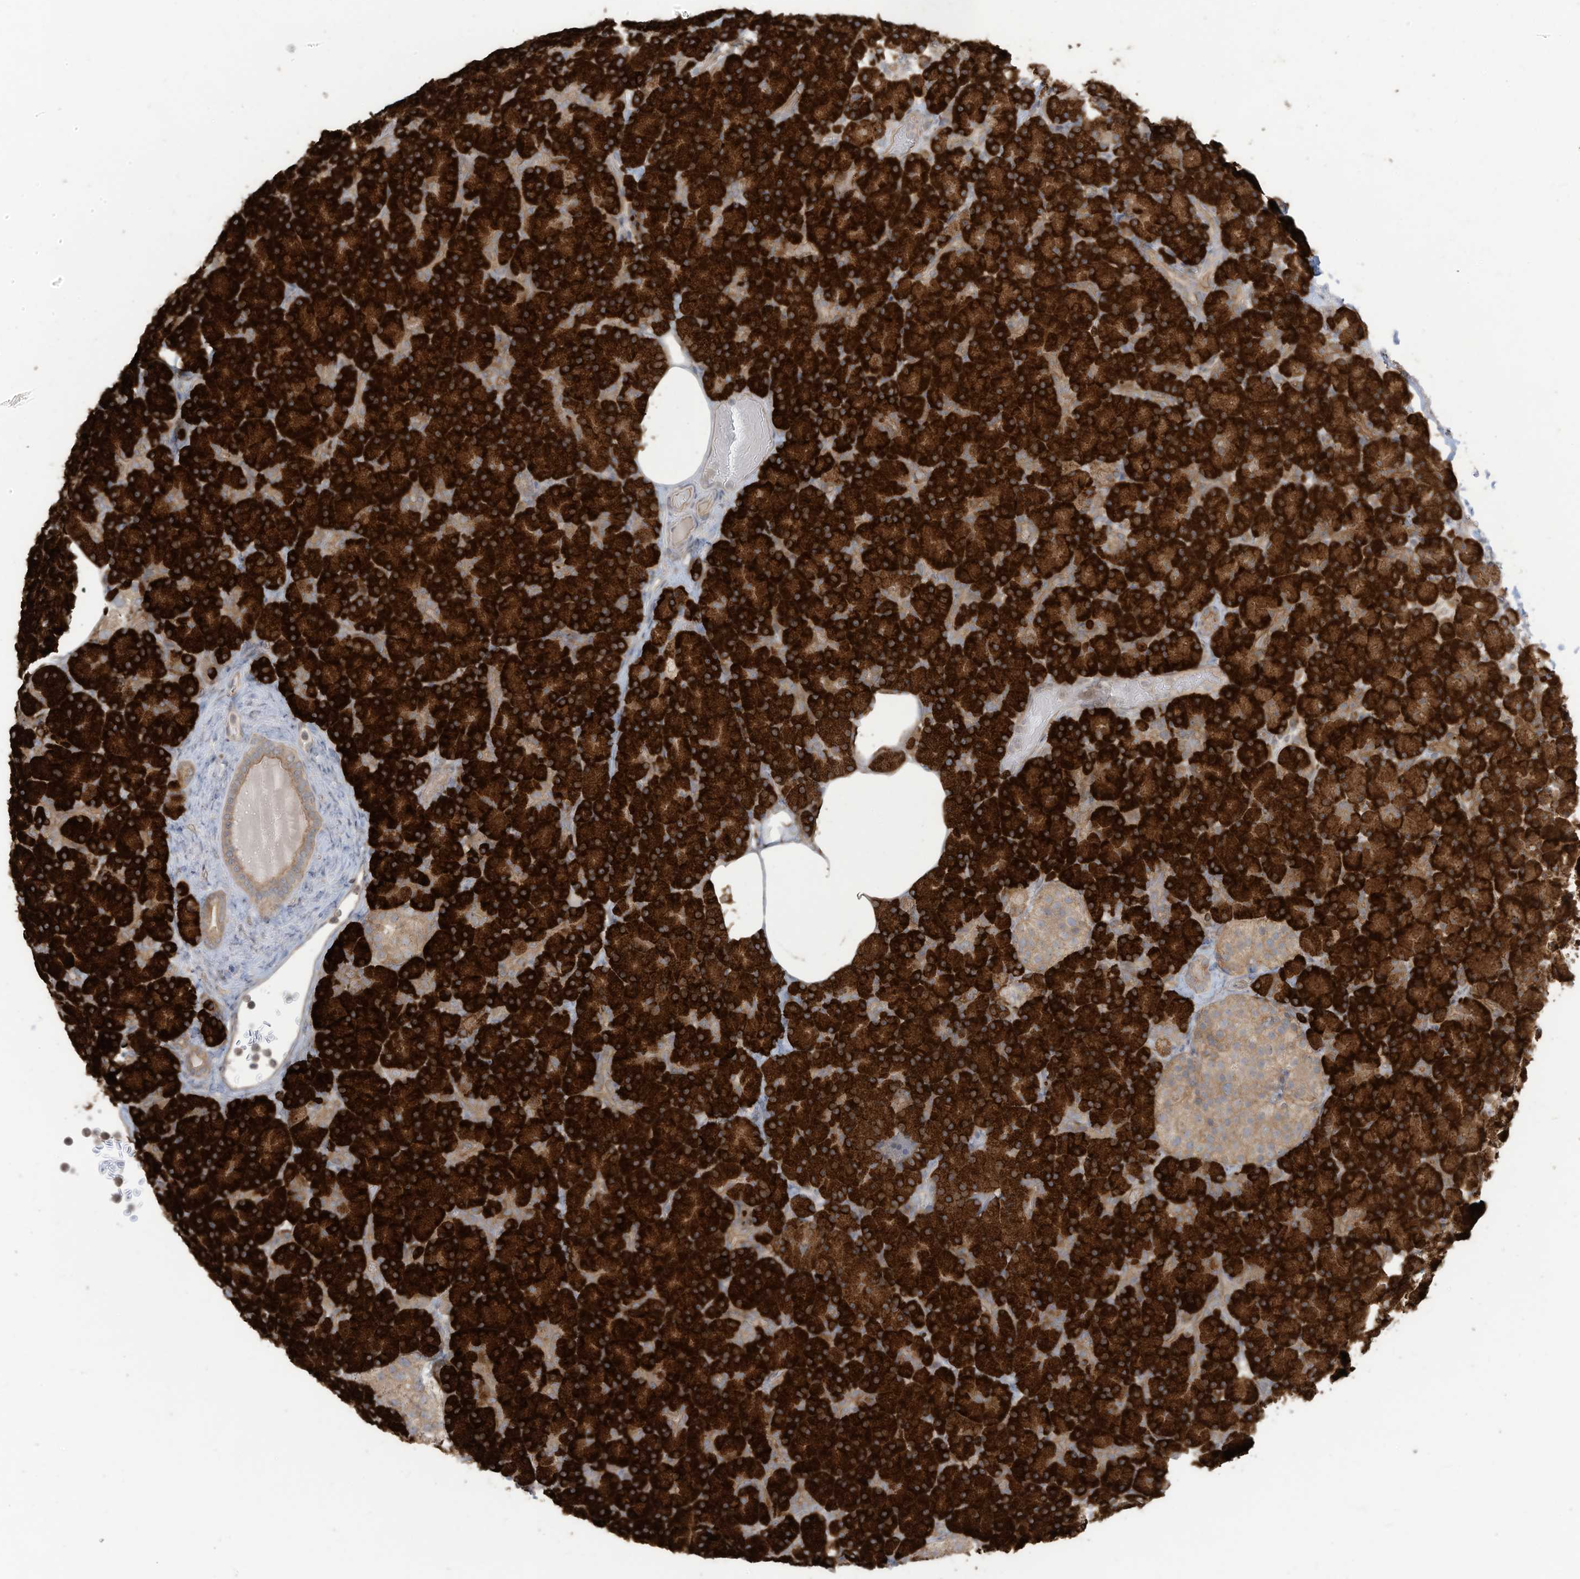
{"staining": {"intensity": "strong", "quantity": ">75%", "location": "cytoplasmic/membranous"}, "tissue": "pancreas", "cell_type": "Exocrine glandular cells", "image_type": "normal", "snomed": [{"axis": "morphology", "description": "Normal tissue, NOS"}, {"axis": "topography", "description": "Pancreas"}], "caption": "A photomicrograph of pancreas stained for a protein exhibits strong cytoplasmic/membranous brown staining in exocrine glandular cells. Ihc stains the protein of interest in brown and the nuclei are stained blue.", "gene": "MAGIX", "patient": {"sex": "female", "age": 43}}